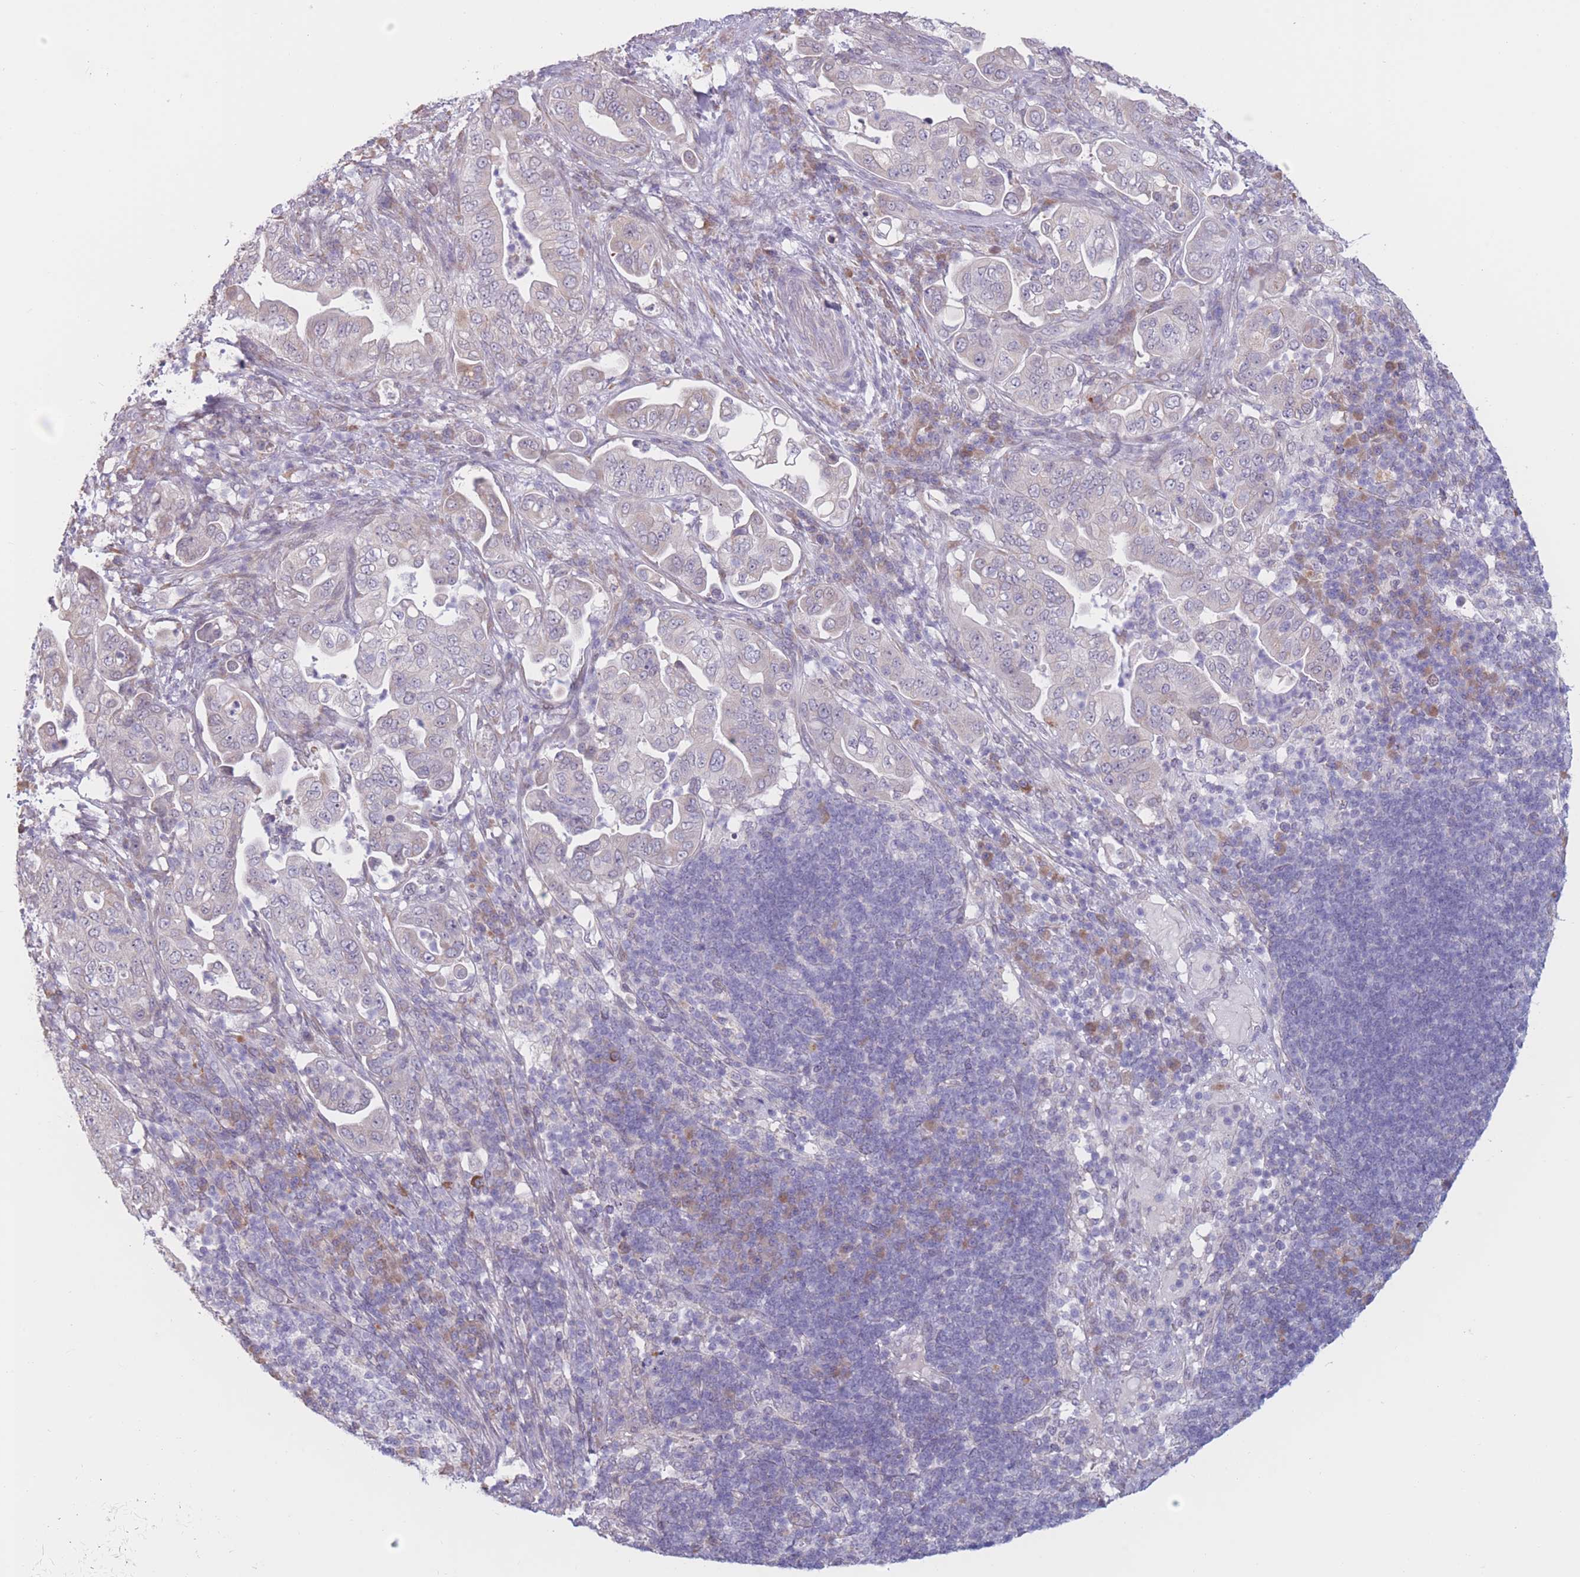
{"staining": {"intensity": "negative", "quantity": "none", "location": "none"}, "tissue": "pancreatic cancer", "cell_type": "Tumor cells", "image_type": "cancer", "snomed": [{"axis": "morphology", "description": "Adenocarcinoma, NOS"}, {"axis": "topography", "description": "Pancreas"}], "caption": "IHC image of pancreatic adenocarcinoma stained for a protein (brown), which displays no staining in tumor cells.", "gene": "COL27A1", "patient": {"sex": "female", "age": 63}}